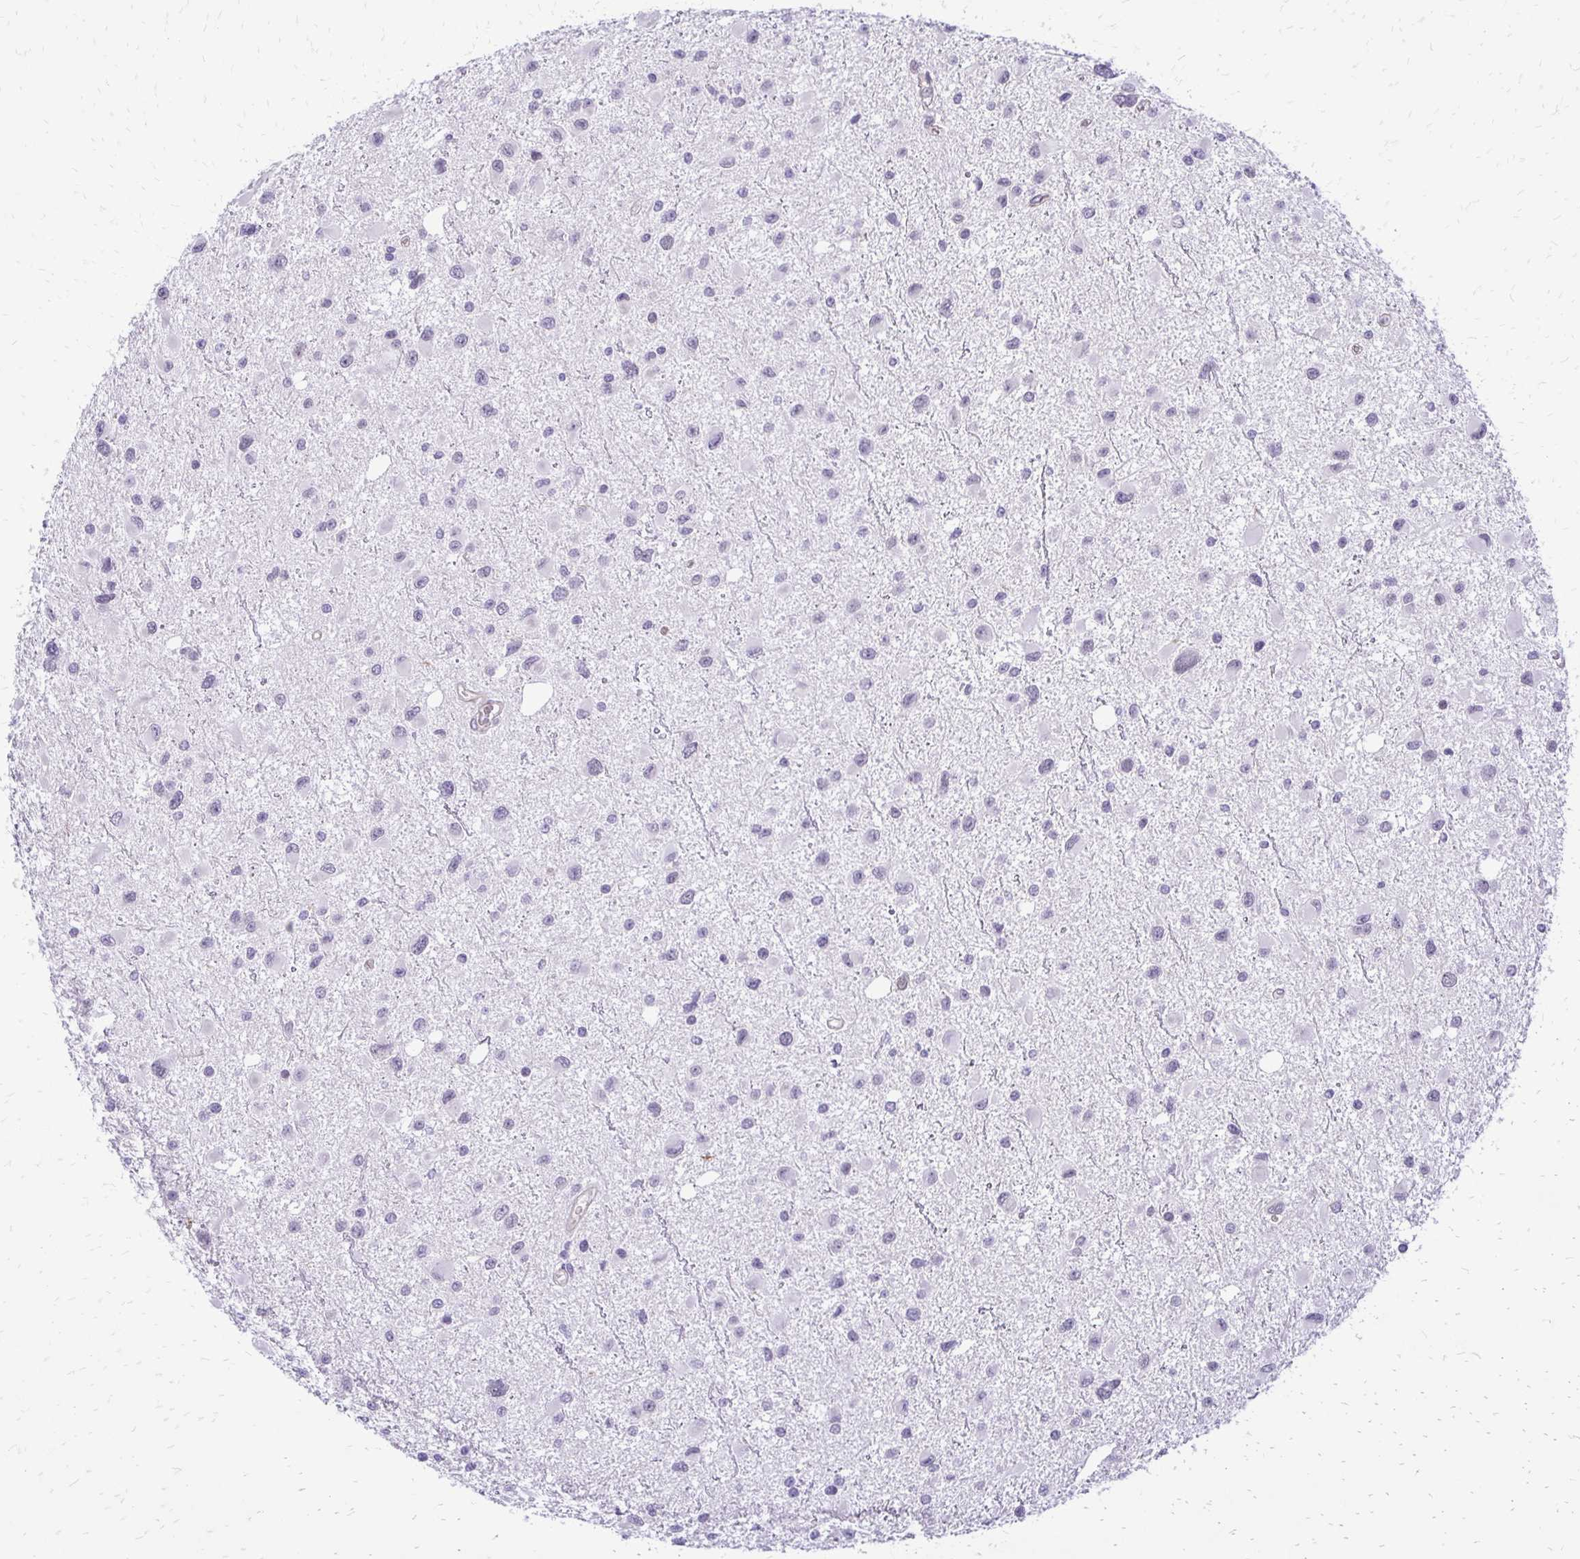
{"staining": {"intensity": "negative", "quantity": "none", "location": "none"}, "tissue": "glioma", "cell_type": "Tumor cells", "image_type": "cancer", "snomed": [{"axis": "morphology", "description": "Glioma, malignant, Low grade"}, {"axis": "topography", "description": "Brain"}], "caption": "This photomicrograph is of malignant glioma (low-grade) stained with immunohistochemistry (IHC) to label a protein in brown with the nuclei are counter-stained blue. There is no expression in tumor cells.", "gene": "EPYC", "patient": {"sex": "female", "age": 32}}